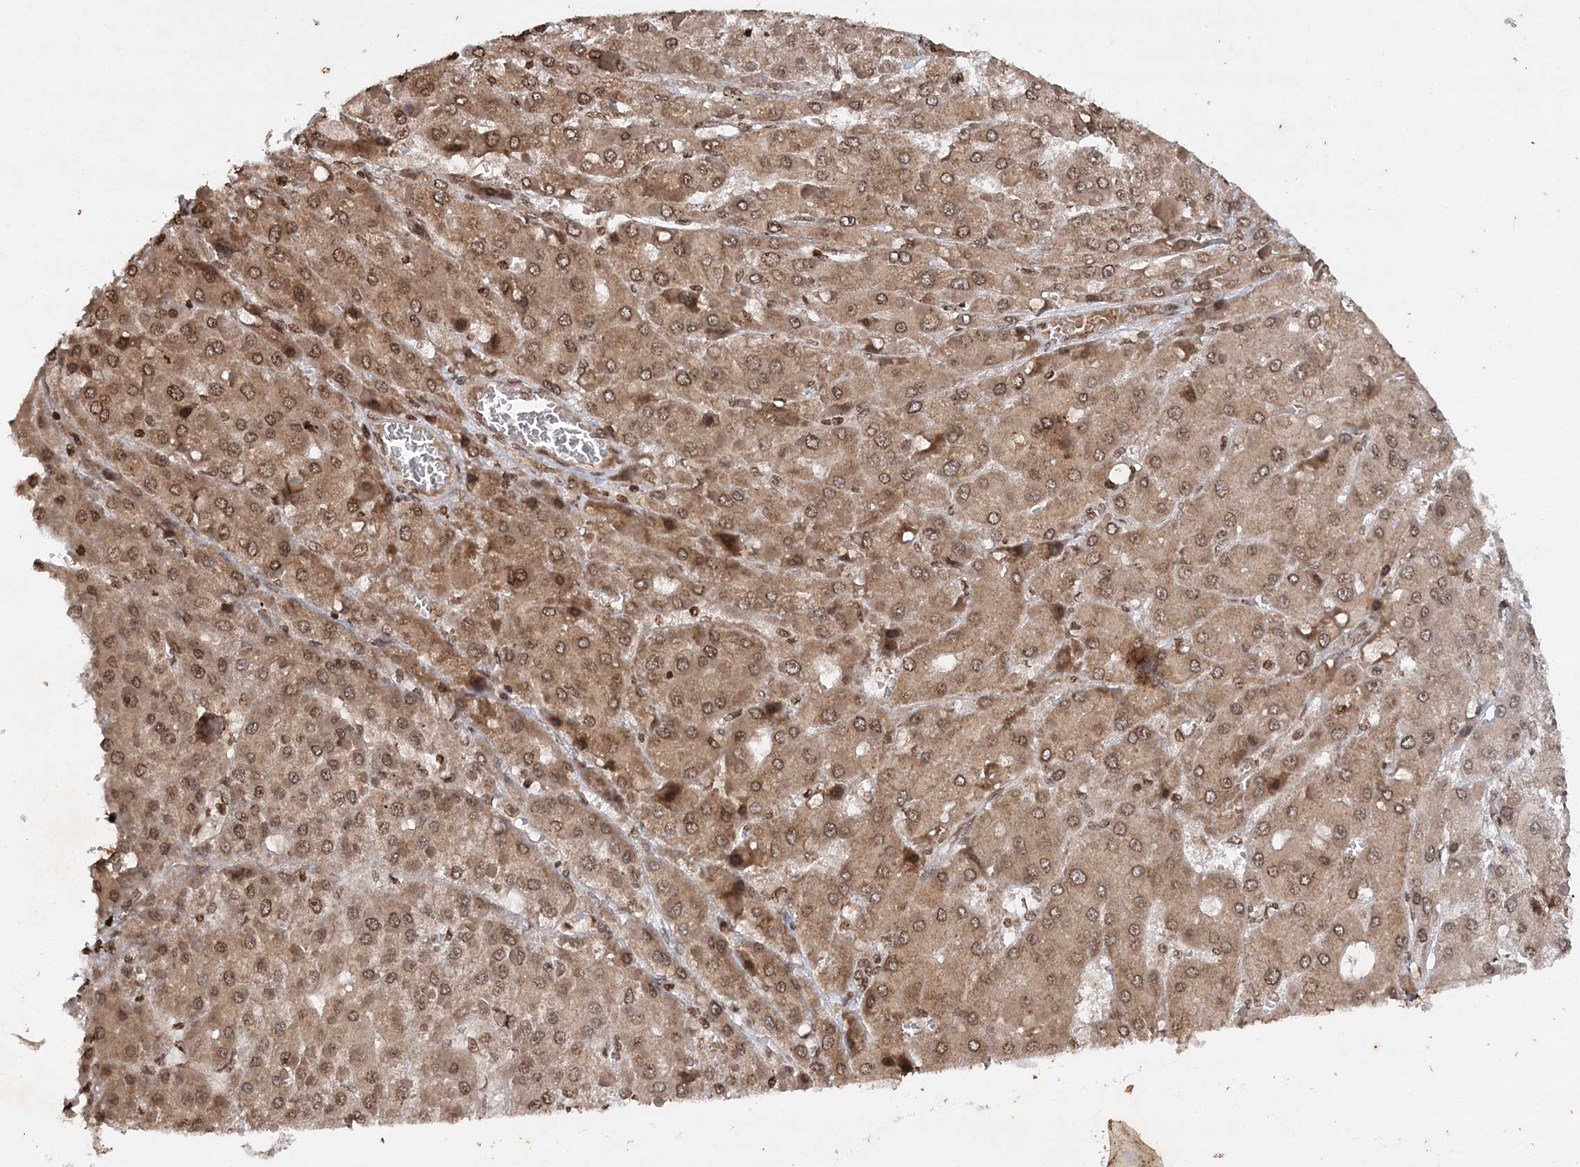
{"staining": {"intensity": "moderate", "quantity": ">75%", "location": "cytoplasmic/membranous,nuclear"}, "tissue": "liver cancer", "cell_type": "Tumor cells", "image_type": "cancer", "snomed": [{"axis": "morphology", "description": "Carcinoma, Hepatocellular, NOS"}, {"axis": "topography", "description": "Liver"}], "caption": "Immunohistochemical staining of liver cancer (hepatocellular carcinoma) displays moderate cytoplasmic/membranous and nuclear protein expression in about >75% of tumor cells.", "gene": "NEDD9", "patient": {"sex": "female", "age": 73}}